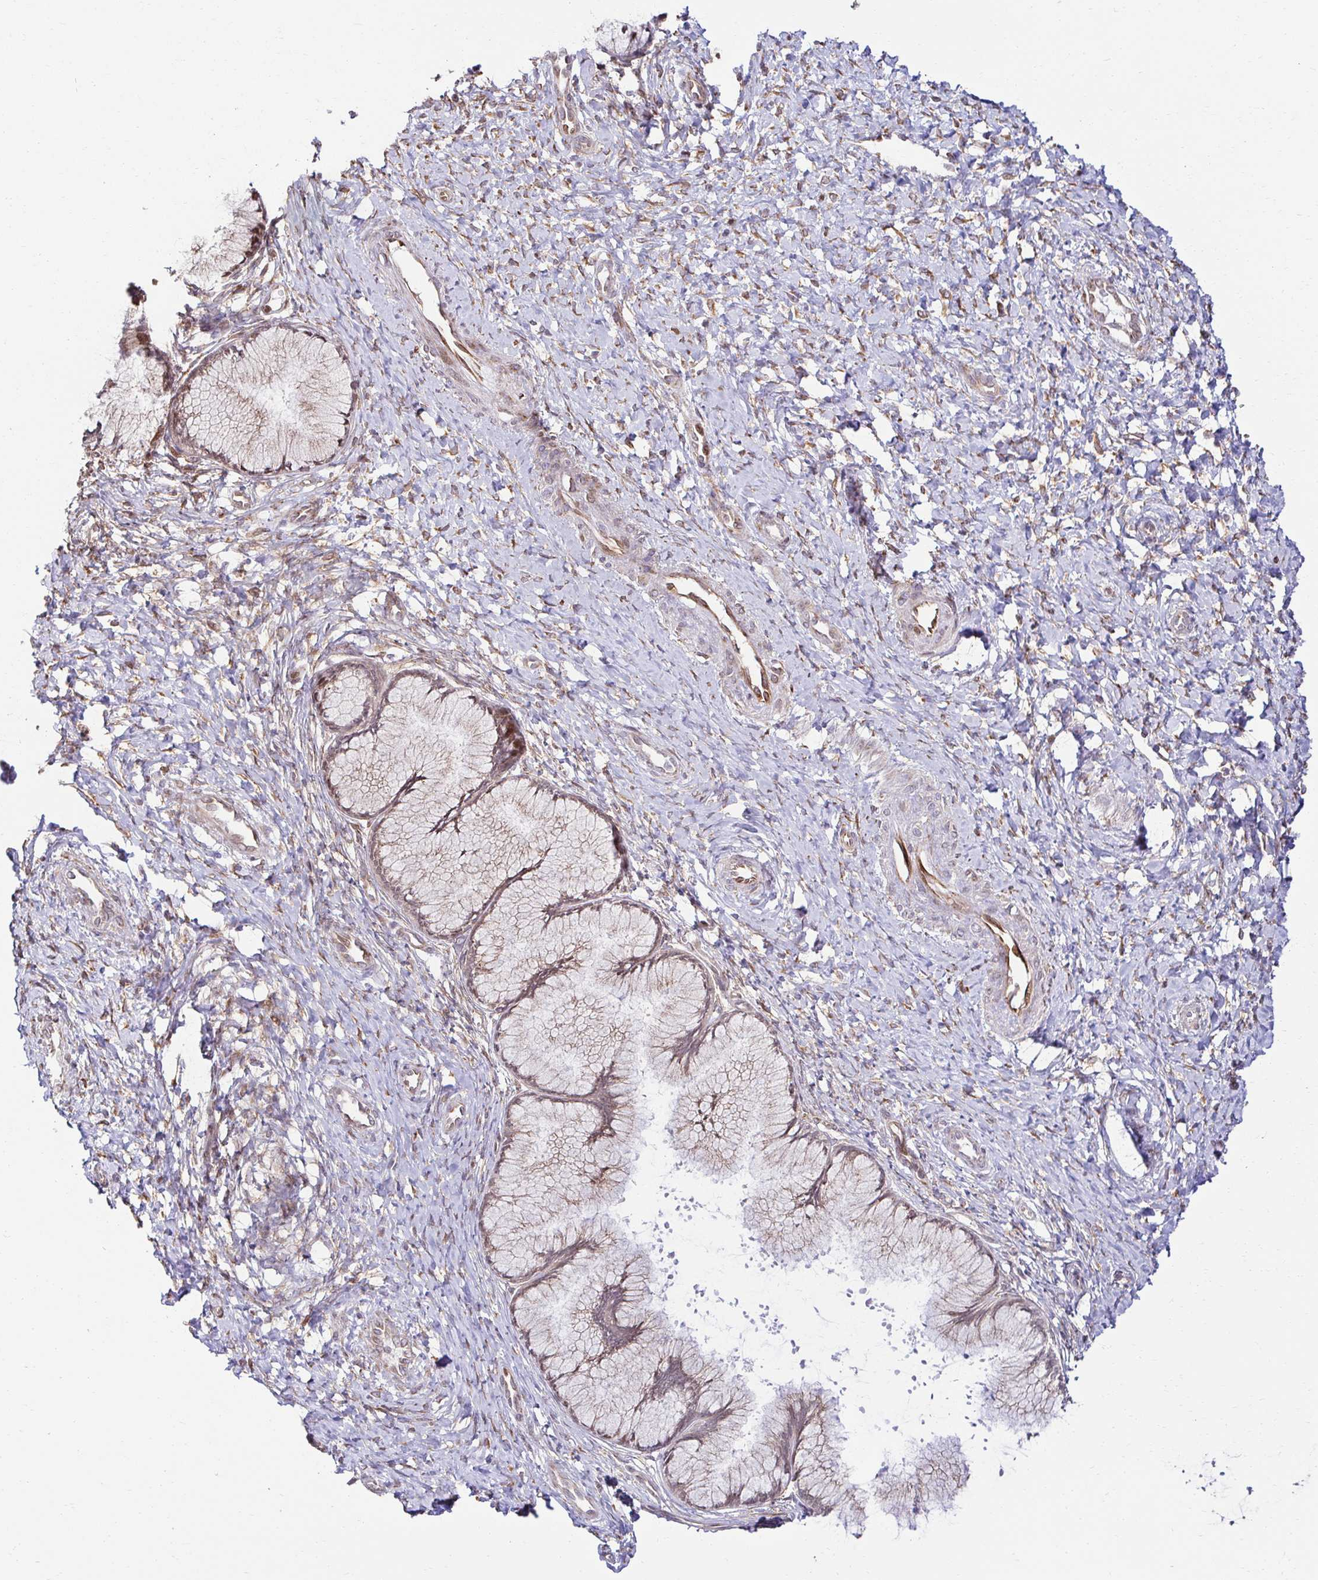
{"staining": {"intensity": "moderate", "quantity": "25%-75%", "location": "cytoplasmic/membranous"}, "tissue": "cervix", "cell_type": "Glandular cells", "image_type": "normal", "snomed": [{"axis": "morphology", "description": "Normal tissue, NOS"}, {"axis": "topography", "description": "Cervix"}], "caption": "DAB immunohistochemical staining of benign cervix shows moderate cytoplasmic/membranous protein expression in approximately 25%-75% of glandular cells. Nuclei are stained in blue.", "gene": "HPS1", "patient": {"sex": "female", "age": 37}}